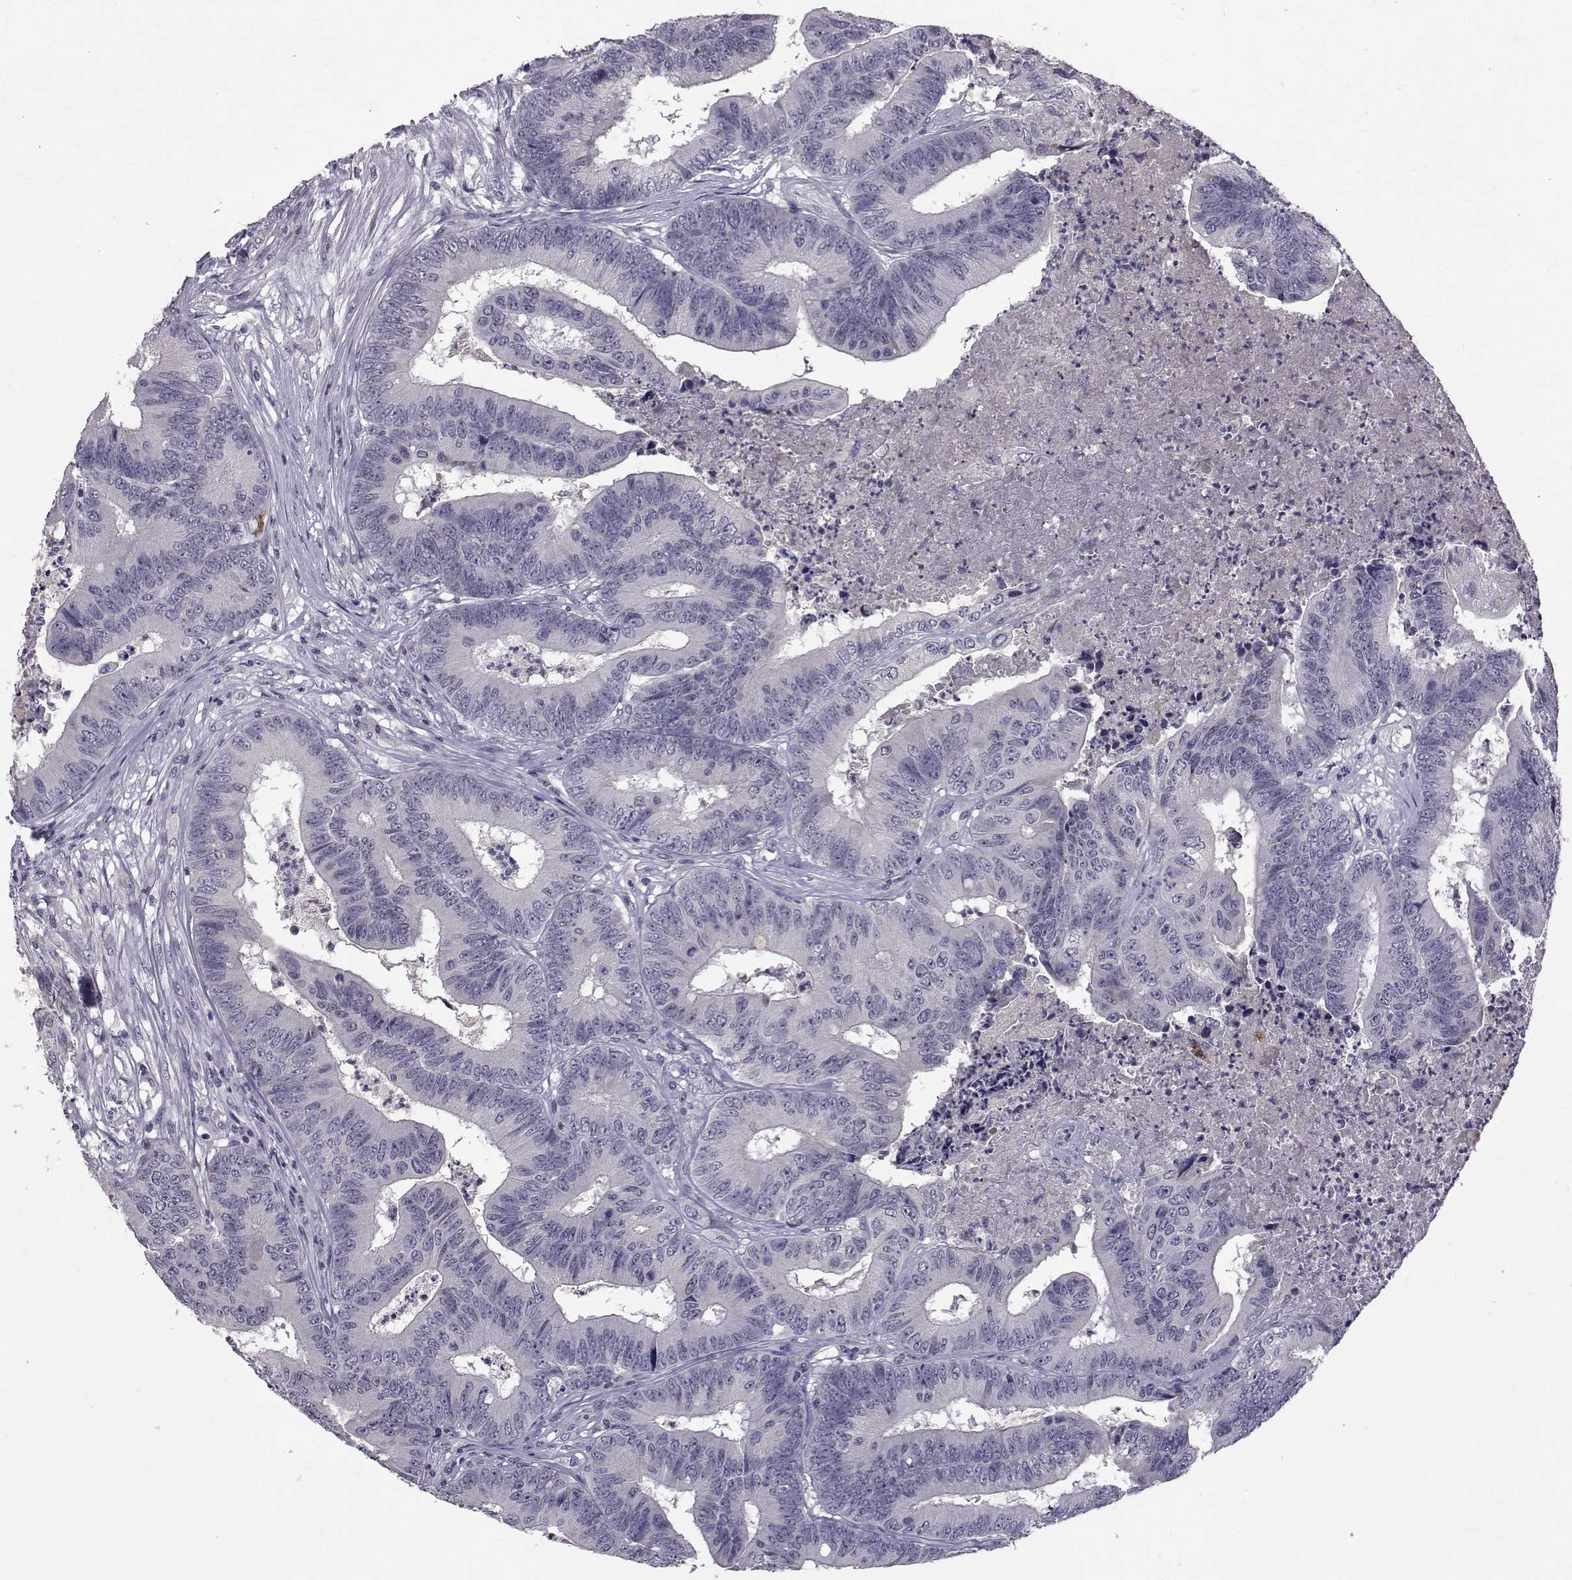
{"staining": {"intensity": "negative", "quantity": "none", "location": "none"}, "tissue": "colorectal cancer", "cell_type": "Tumor cells", "image_type": "cancer", "snomed": [{"axis": "morphology", "description": "Adenocarcinoma, NOS"}, {"axis": "topography", "description": "Colon"}], "caption": "IHC of human adenocarcinoma (colorectal) displays no positivity in tumor cells.", "gene": "TNFRSF11B", "patient": {"sex": "male", "age": 84}}